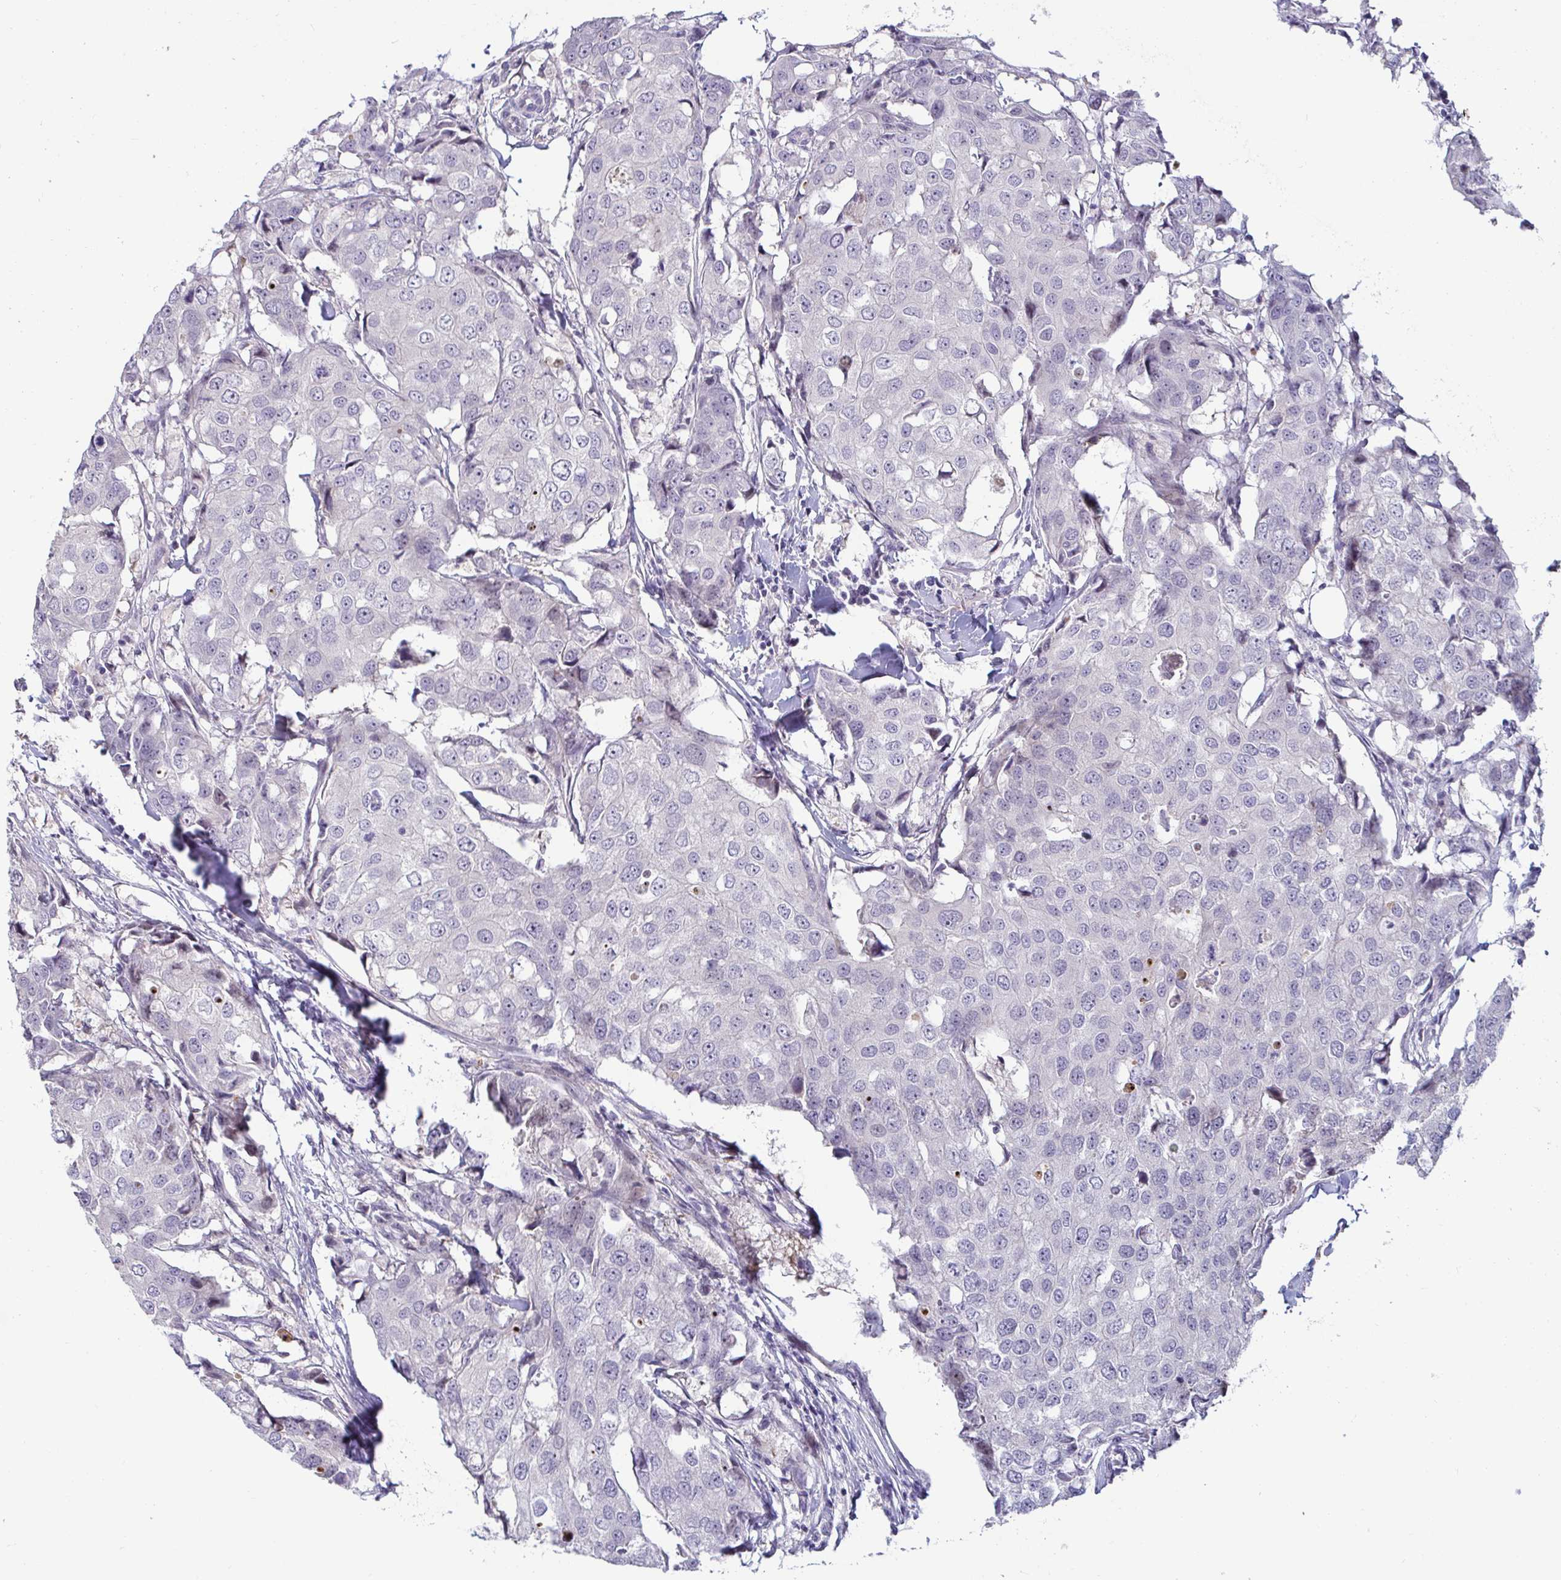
{"staining": {"intensity": "negative", "quantity": "none", "location": "none"}, "tissue": "breast cancer", "cell_type": "Tumor cells", "image_type": "cancer", "snomed": [{"axis": "morphology", "description": "Duct carcinoma"}, {"axis": "topography", "description": "Breast"}], "caption": "This is an immunohistochemistry histopathology image of human breast cancer (invasive ductal carcinoma). There is no staining in tumor cells.", "gene": "GSTM1", "patient": {"sex": "female", "age": 27}}